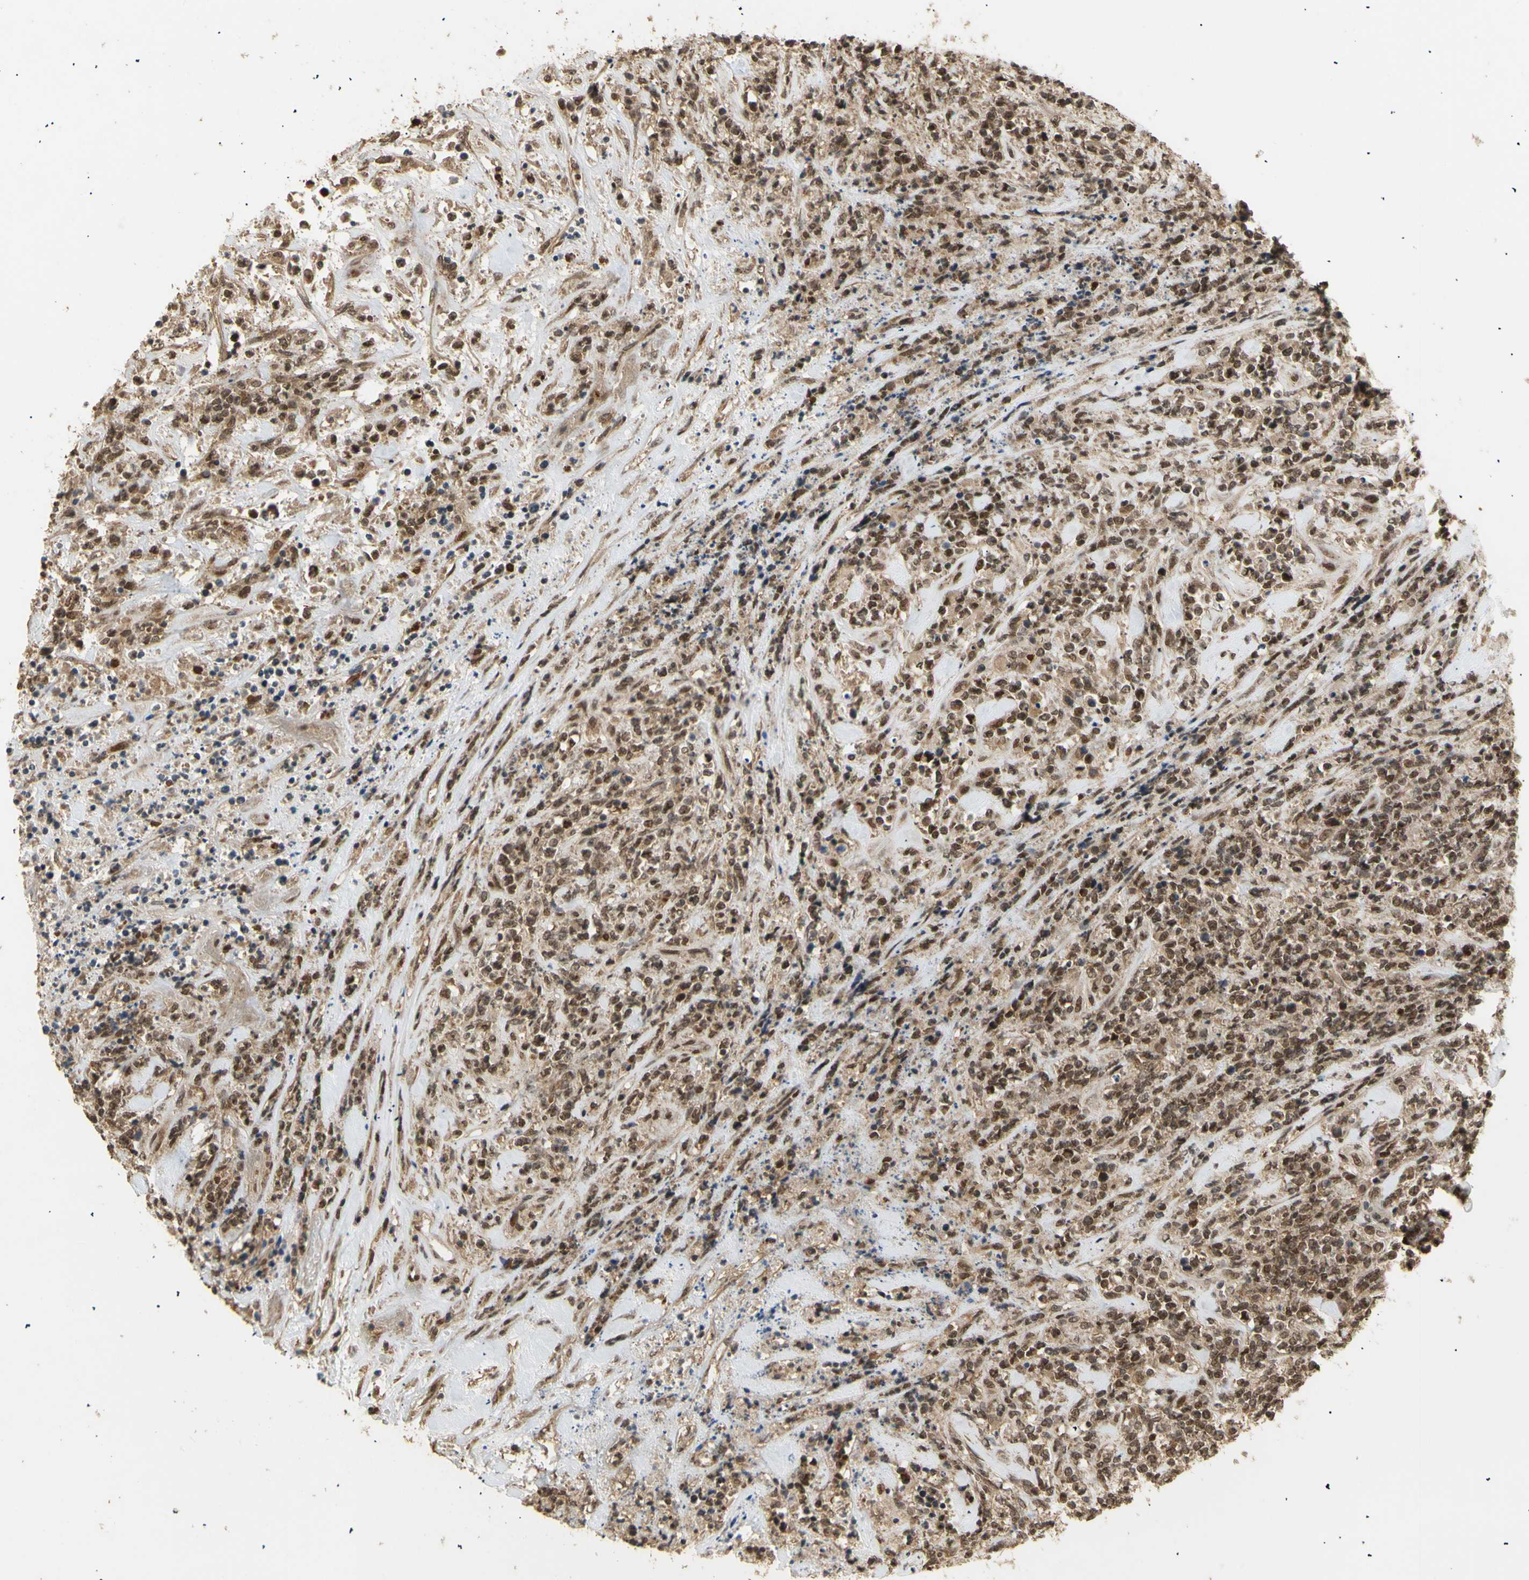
{"staining": {"intensity": "moderate", "quantity": ">75%", "location": "cytoplasmic/membranous,nuclear"}, "tissue": "lymphoma", "cell_type": "Tumor cells", "image_type": "cancer", "snomed": [{"axis": "morphology", "description": "Malignant lymphoma, non-Hodgkin's type, High grade"}, {"axis": "topography", "description": "Soft tissue"}], "caption": "Moderate cytoplasmic/membranous and nuclear protein staining is identified in about >75% of tumor cells in high-grade malignant lymphoma, non-Hodgkin's type. The staining is performed using DAB (3,3'-diaminobenzidine) brown chromogen to label protein expression. The nuclei are counter-stained blue using hematoxylin.", "gene": "GTF2E2", "patient": {"sex": "male", "age": 18}}